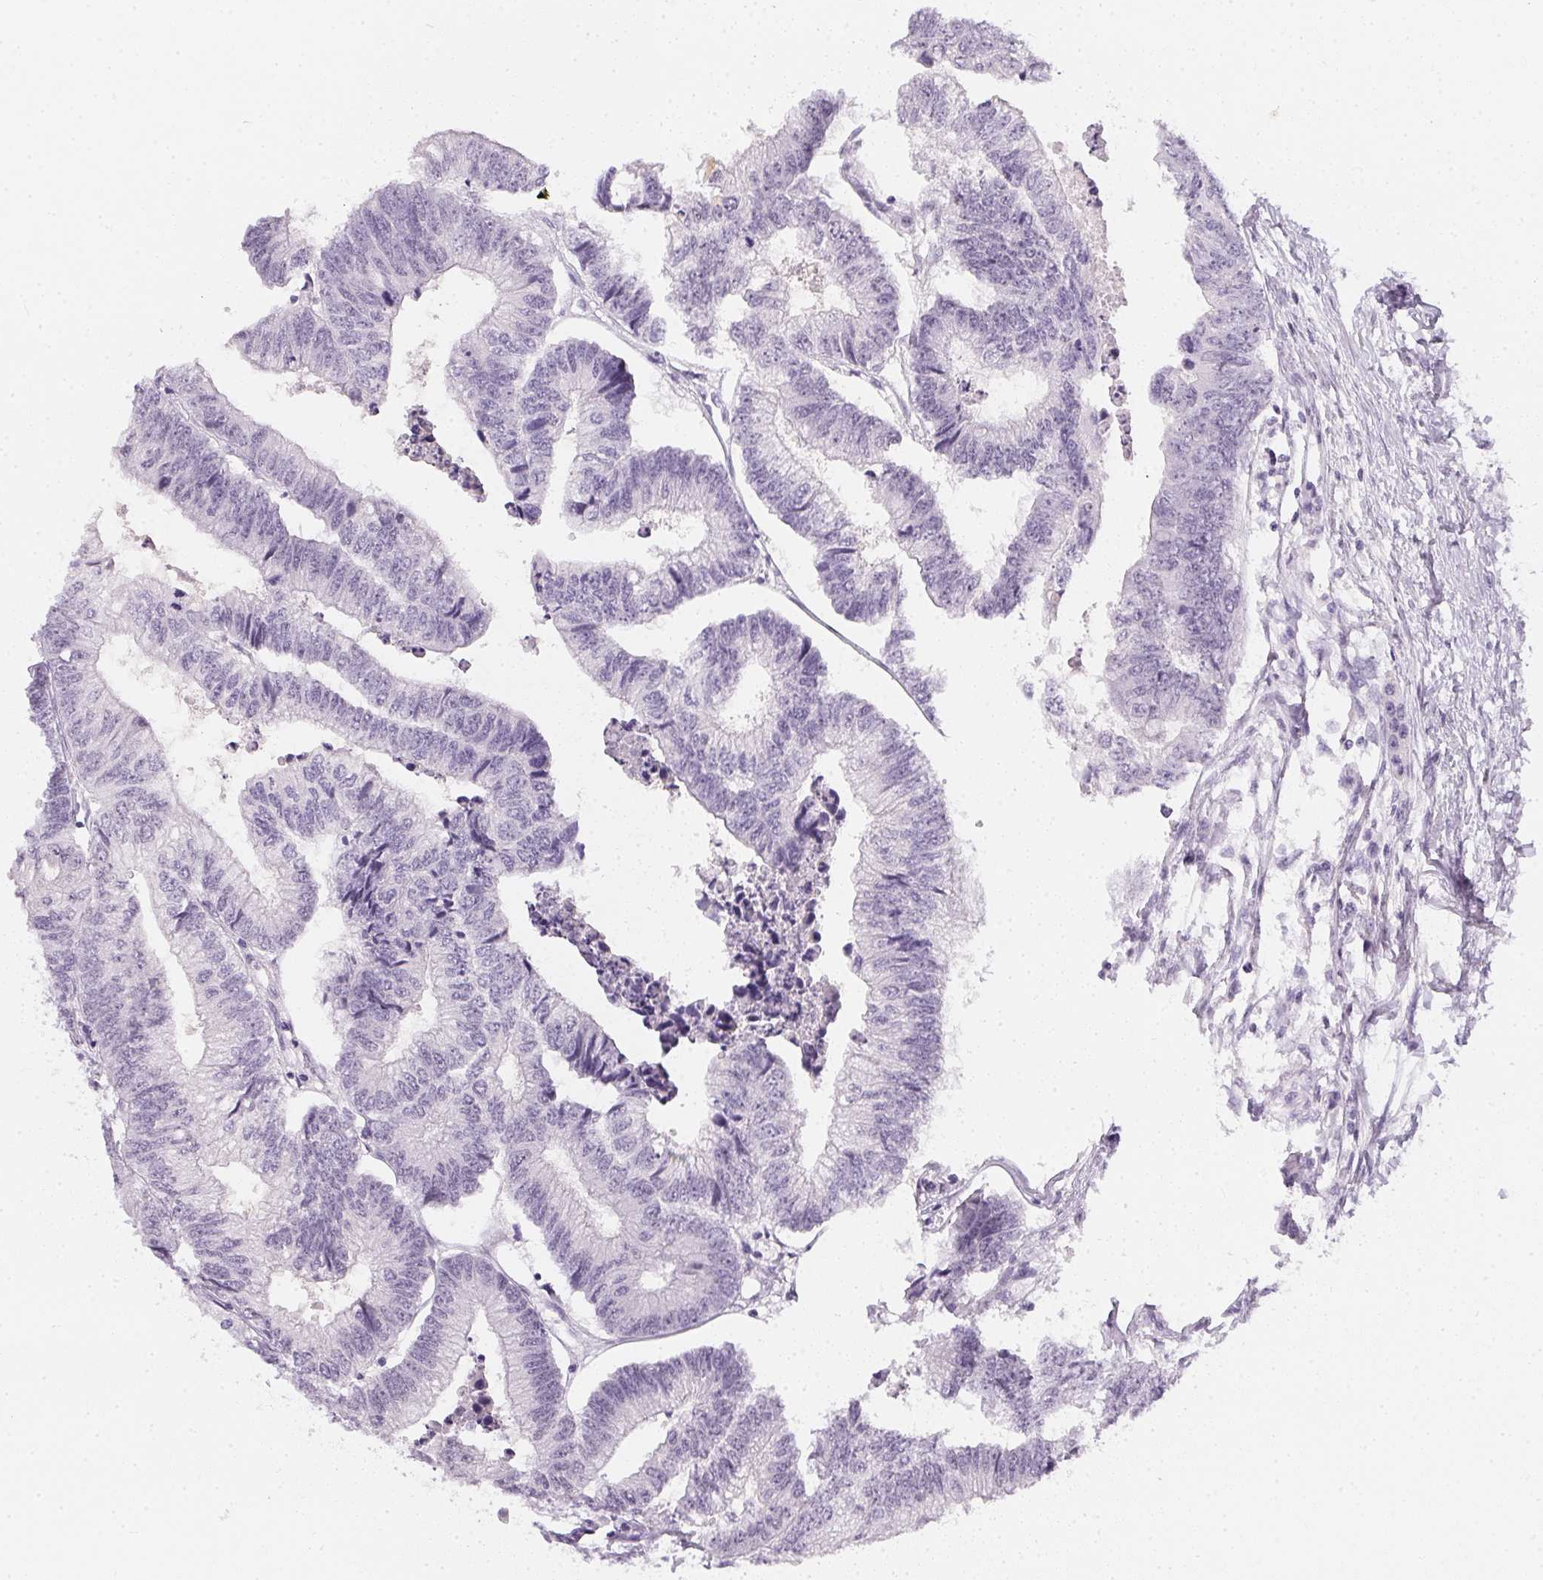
{"staining": {"intensity": "negative", "quantity": "none", "location": "none"}, "tissue": "colorectal cancer", "cell_type": "Tumor cells", "image_type": "cancer", "snomed": [{"axis": "morphology", "description": "Adenocarcinoma, NOS"}, {"axis": "topography", "description": "Rectum"}], "caption": "Adenocarcinoma (colorectal) was stained to show a protein in brown. There is no significant positivity in tumor cells.", "gene": "PPY", "patient": {"sex": "male", "age": 63}}